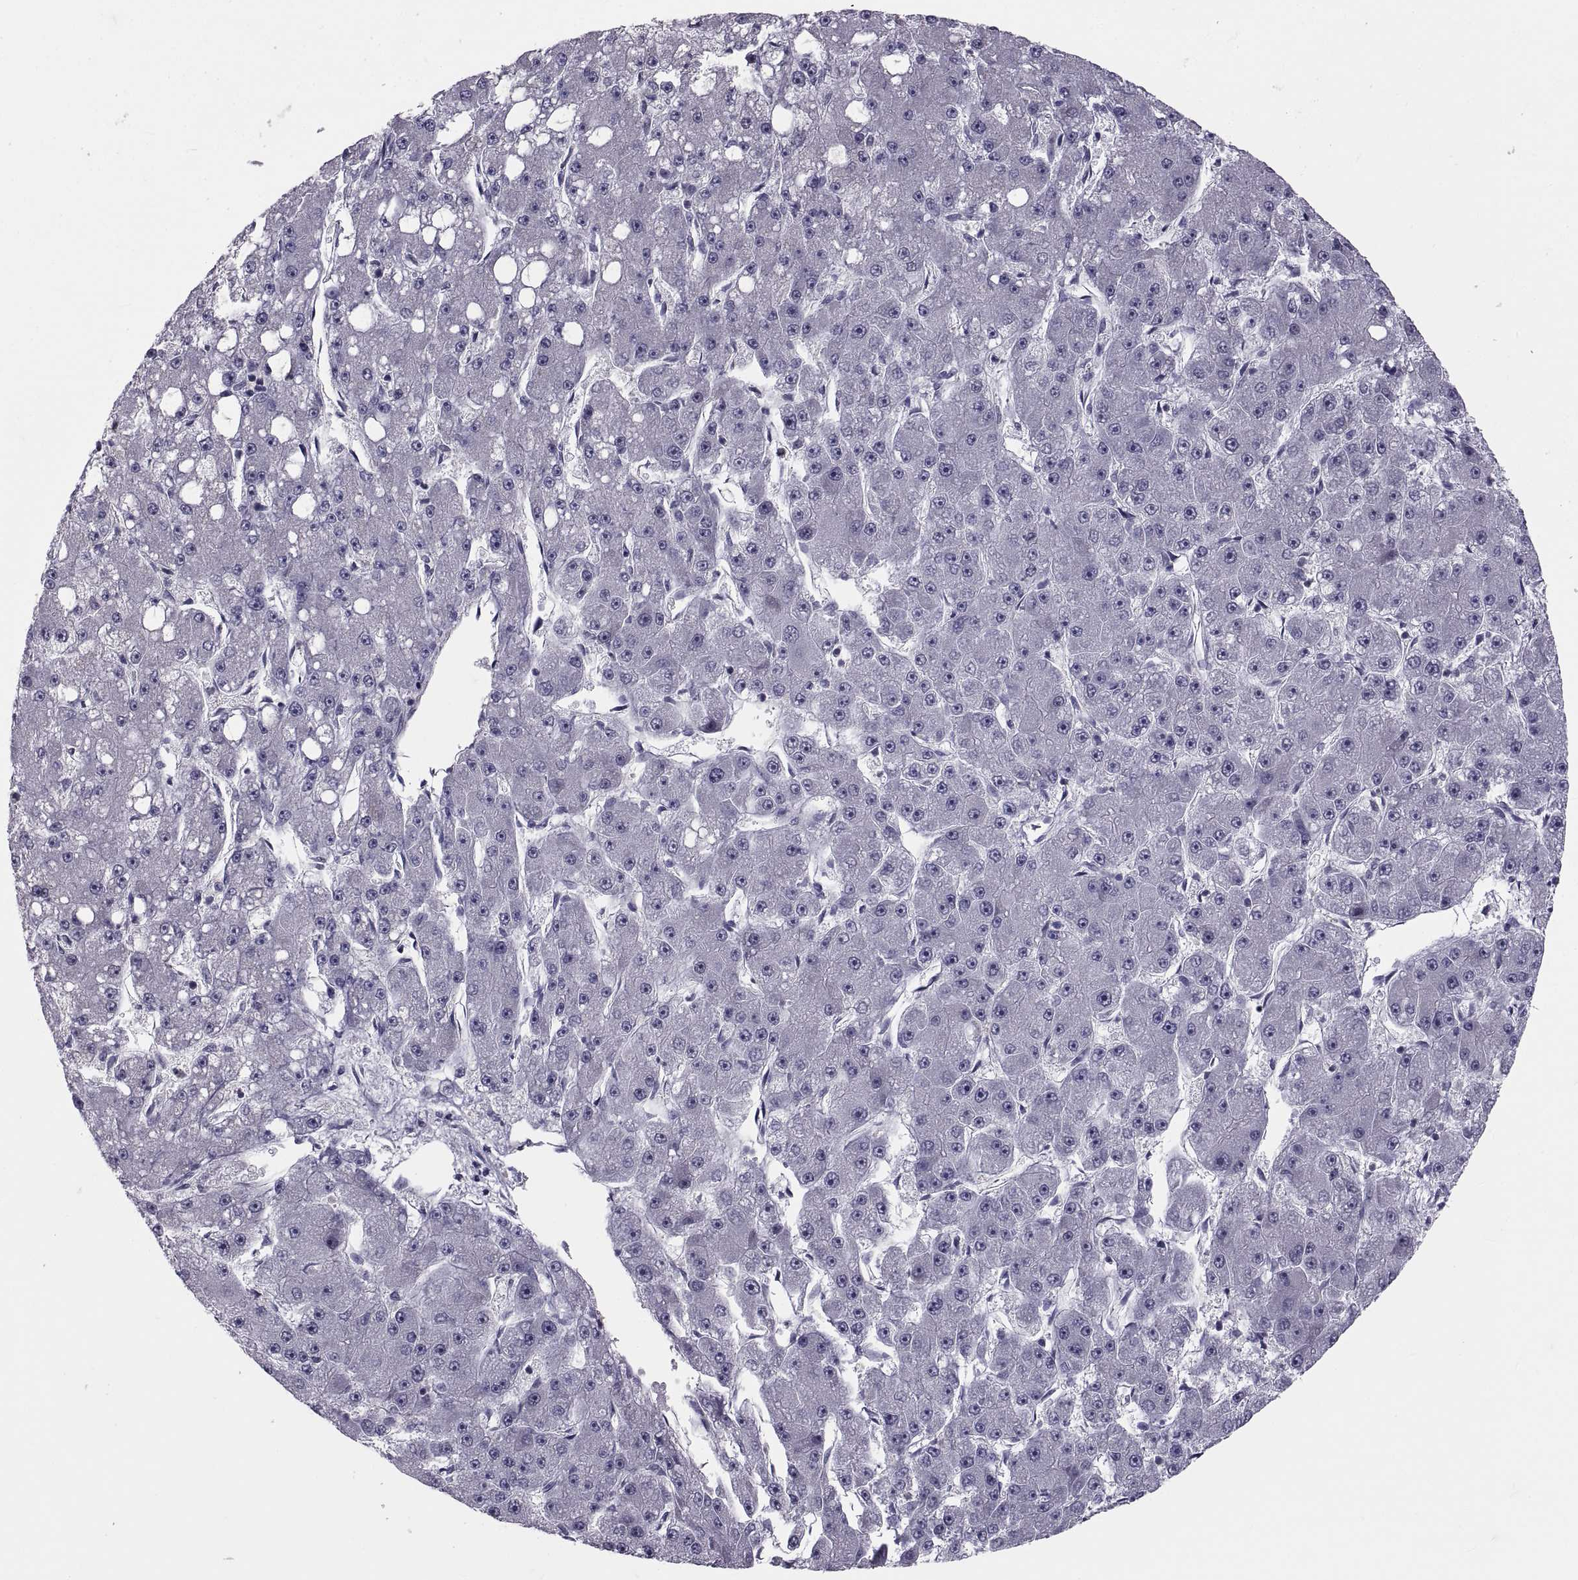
{"staining": {"intensity": "negative", "quantity": "none", "location": "none"}, "tissue": "liver cancer", "cell_type": "Tumor cells", "image_type": "cancer", "snomed": [{"axis": "morphology", "description": "Carcinoma, Hepatocellular, NOS"}, {"axis": "topography", "description": "Liver"}], "caption": "A histopathology image of human liver cancer (hepatocellular carcinoma) is negative for staining in tumor cells. (DAB (3,3'-diaminobenzidine) IHC with hematoxylin counter stain).", "gene": "NPTX2", "patient": {"sex": "male", "age": 67}}